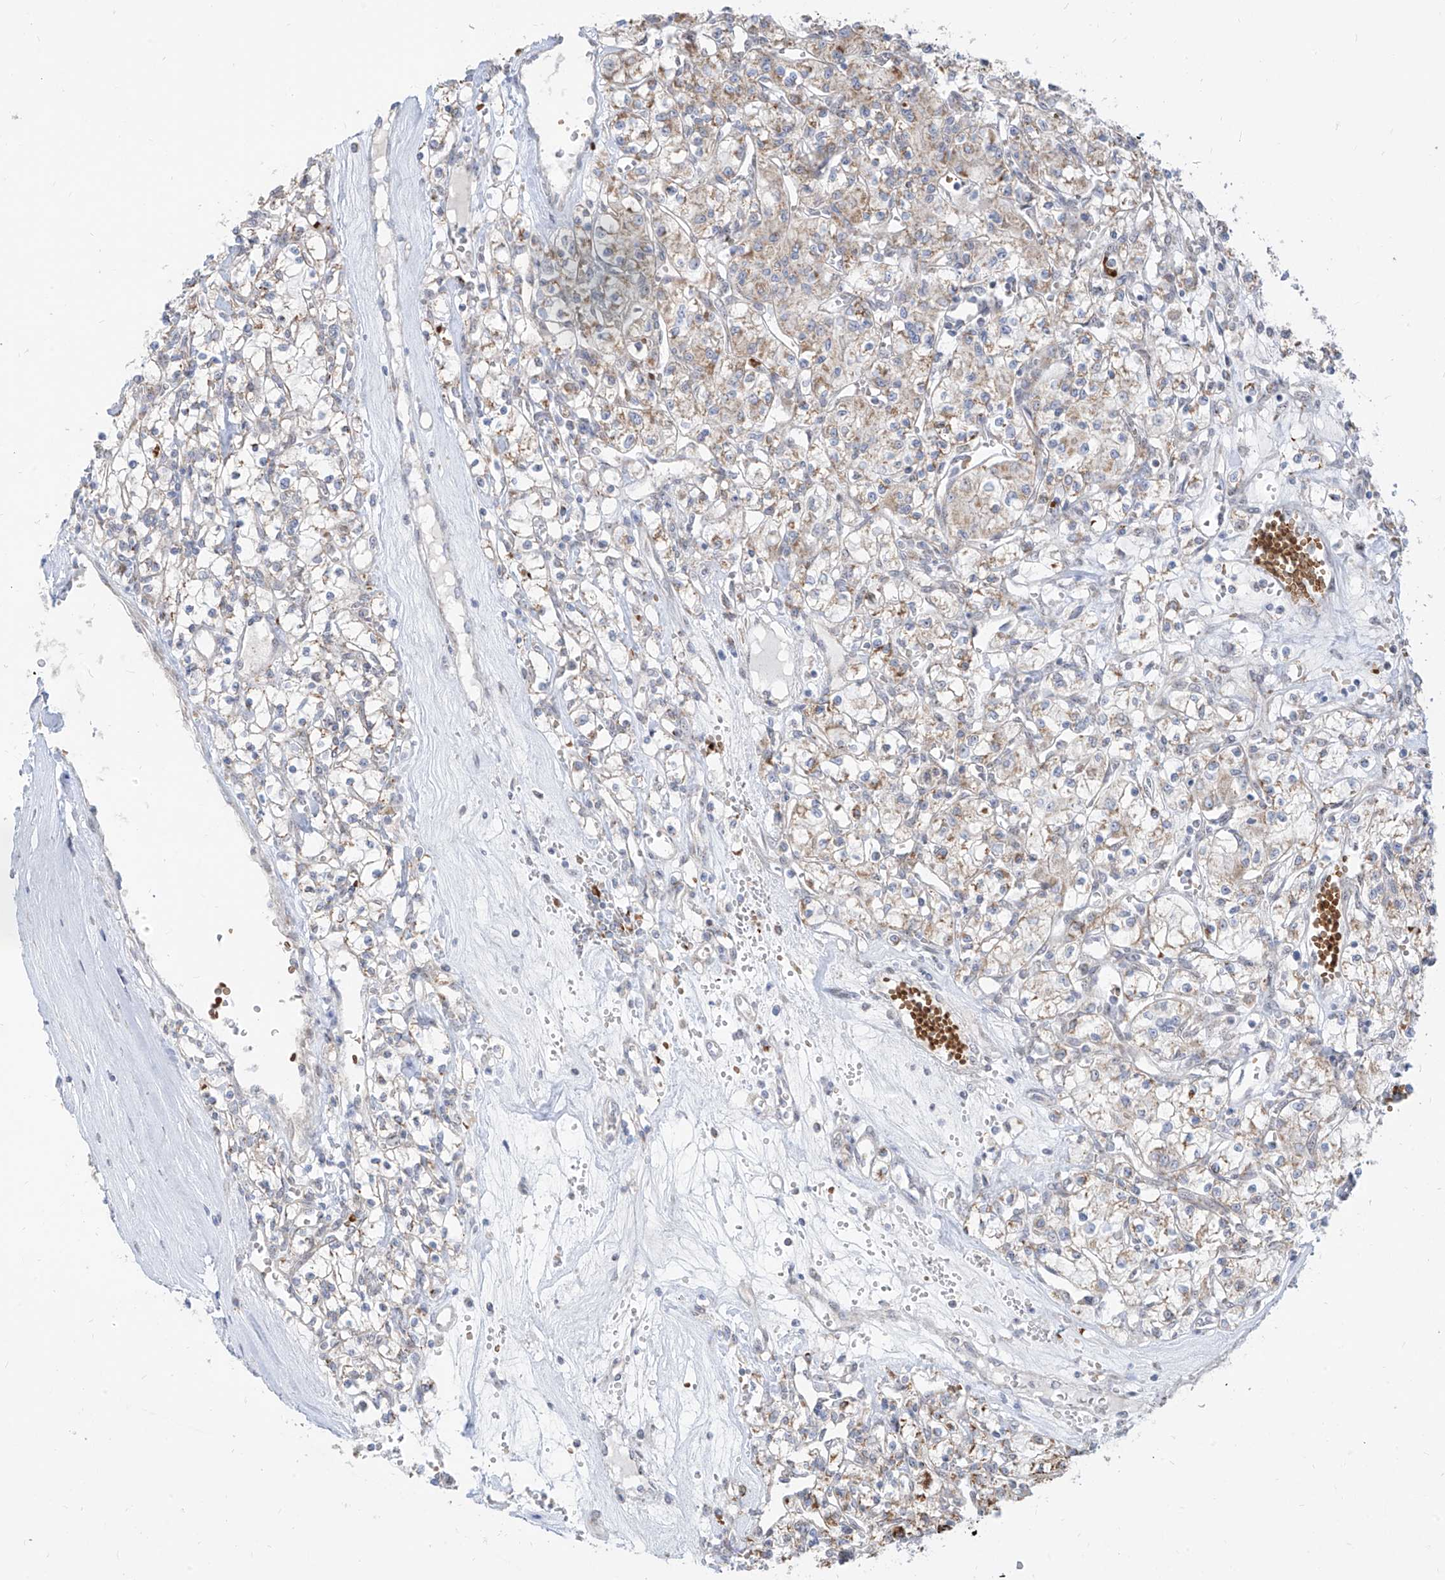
{"staining": {"intensity": "moderate", "quantity": "<25%", "location": "cytoplasmic/membranous"}, "tissue": "renal cancer", "cell_type": "Tumor cells", "image_type": "cancer", "snomed": [{"axis": "morphology", "description": "Adenocarcinoma, NOS"}, {"axis": "topography", "description": "Kidney"}], "caption": "There is low levels of moderate cytoplasmic/membranous expression in tumor cells of renal adenocarcinoma, as demonstrated by immunohistochemical staining (brown color).", "gene": "ARHGEF40", "patient": {"sex": "female", "age": 59}}